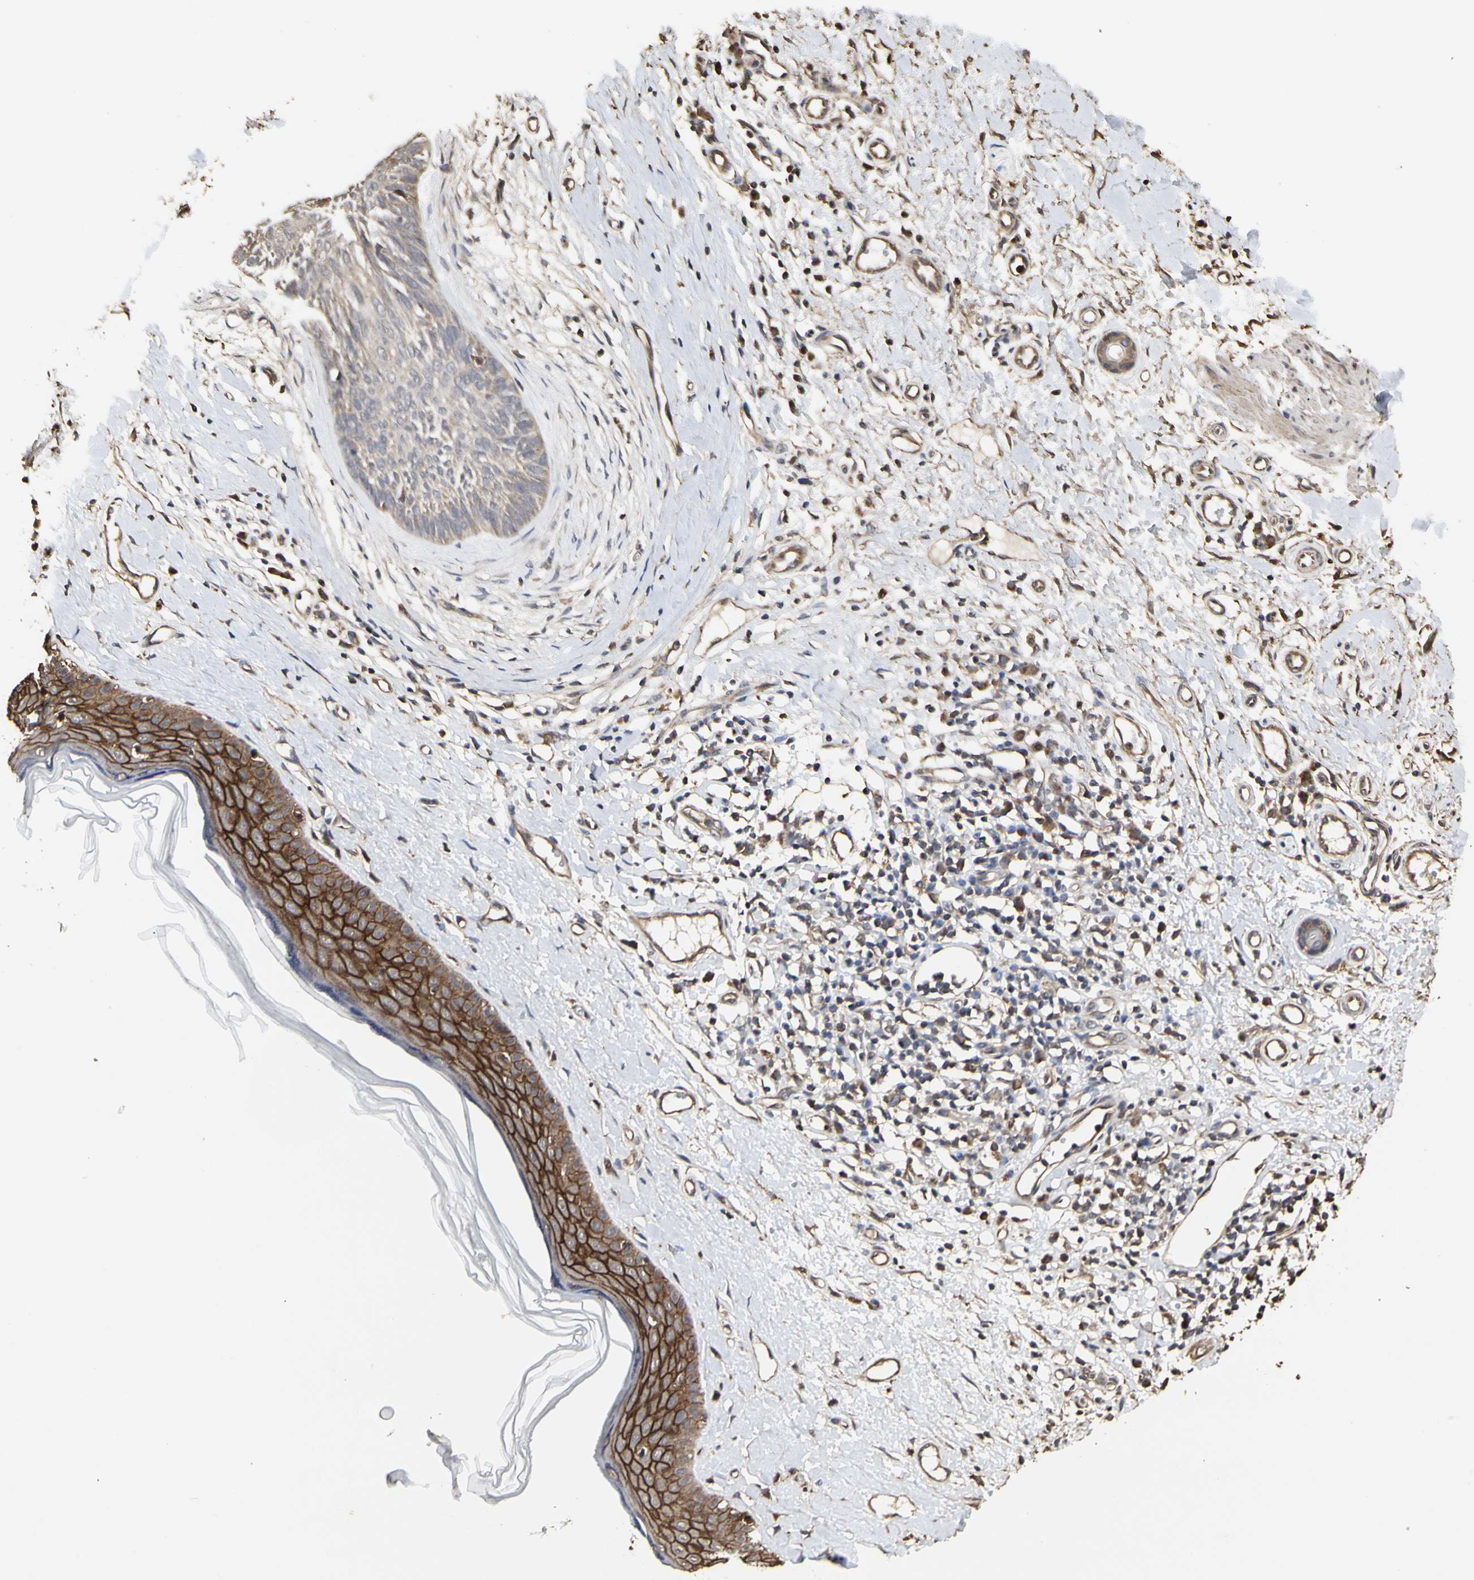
{"staining": {"intensity": "weak", "quantity": ">75%", "location": "cytoplasmic/membranous"}, "tissue": "skin cancer", "cell_type": "Tumor cells", "image_type": "cancer", "snomed": [{"axis": "morphology", "description": "Normal tissue, NOS"}, {"axis": "morphology", "description": "Basal cell carcinoma"}, {"axis": "topography", "description": "Skin"}], "caption": "Basal cell carcinoma (skin) stained with immunohistochemistry shows weak cytoplasmic/membranous positivity in approximately >75% of tumor cells. (IHC, brightfield microscopy, high magnification).", "gene": "TAOK1", "patient": {"sex": "male", "age": 71}}